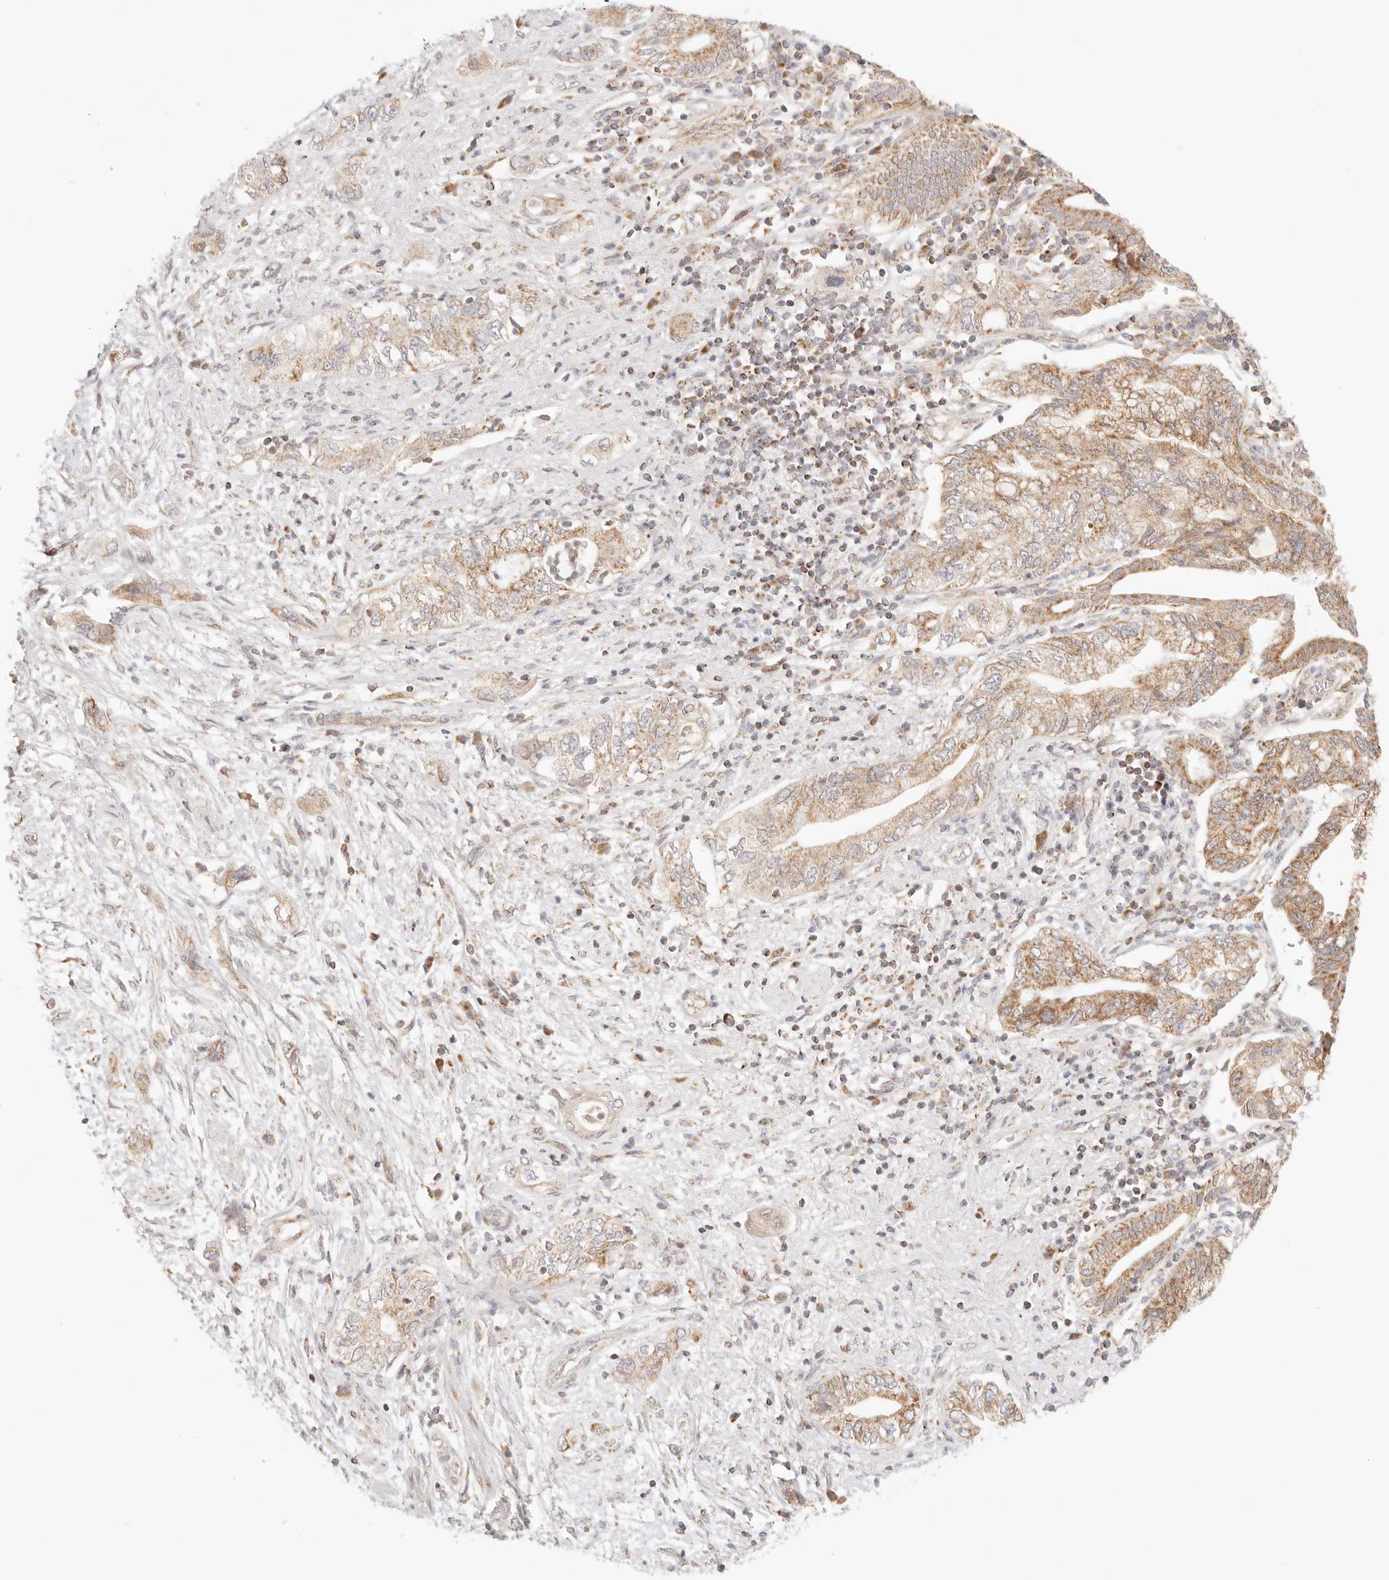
{"staining": {"intensity": "moderate", "quantity": ">75%", "location": "cytoplasmic/membranous"}, "tissue": "pancreatic cancer", "cell_type": "Tumor cells", "image_type": "cancer", "snomed": [{"axis": "morphology", "description": "Adenocarcinoma, NOS"}, {"axis": "topography", "description": "Pancreas"}], "caption": "This is a histology image of IHC staining of adenocarcinoma (pancreatic), which shows moderate positivity in the cytoplasmic/membranous of tumor cells.", "gene": "COA6", "patient": {"sex": "female", "age": 73}}